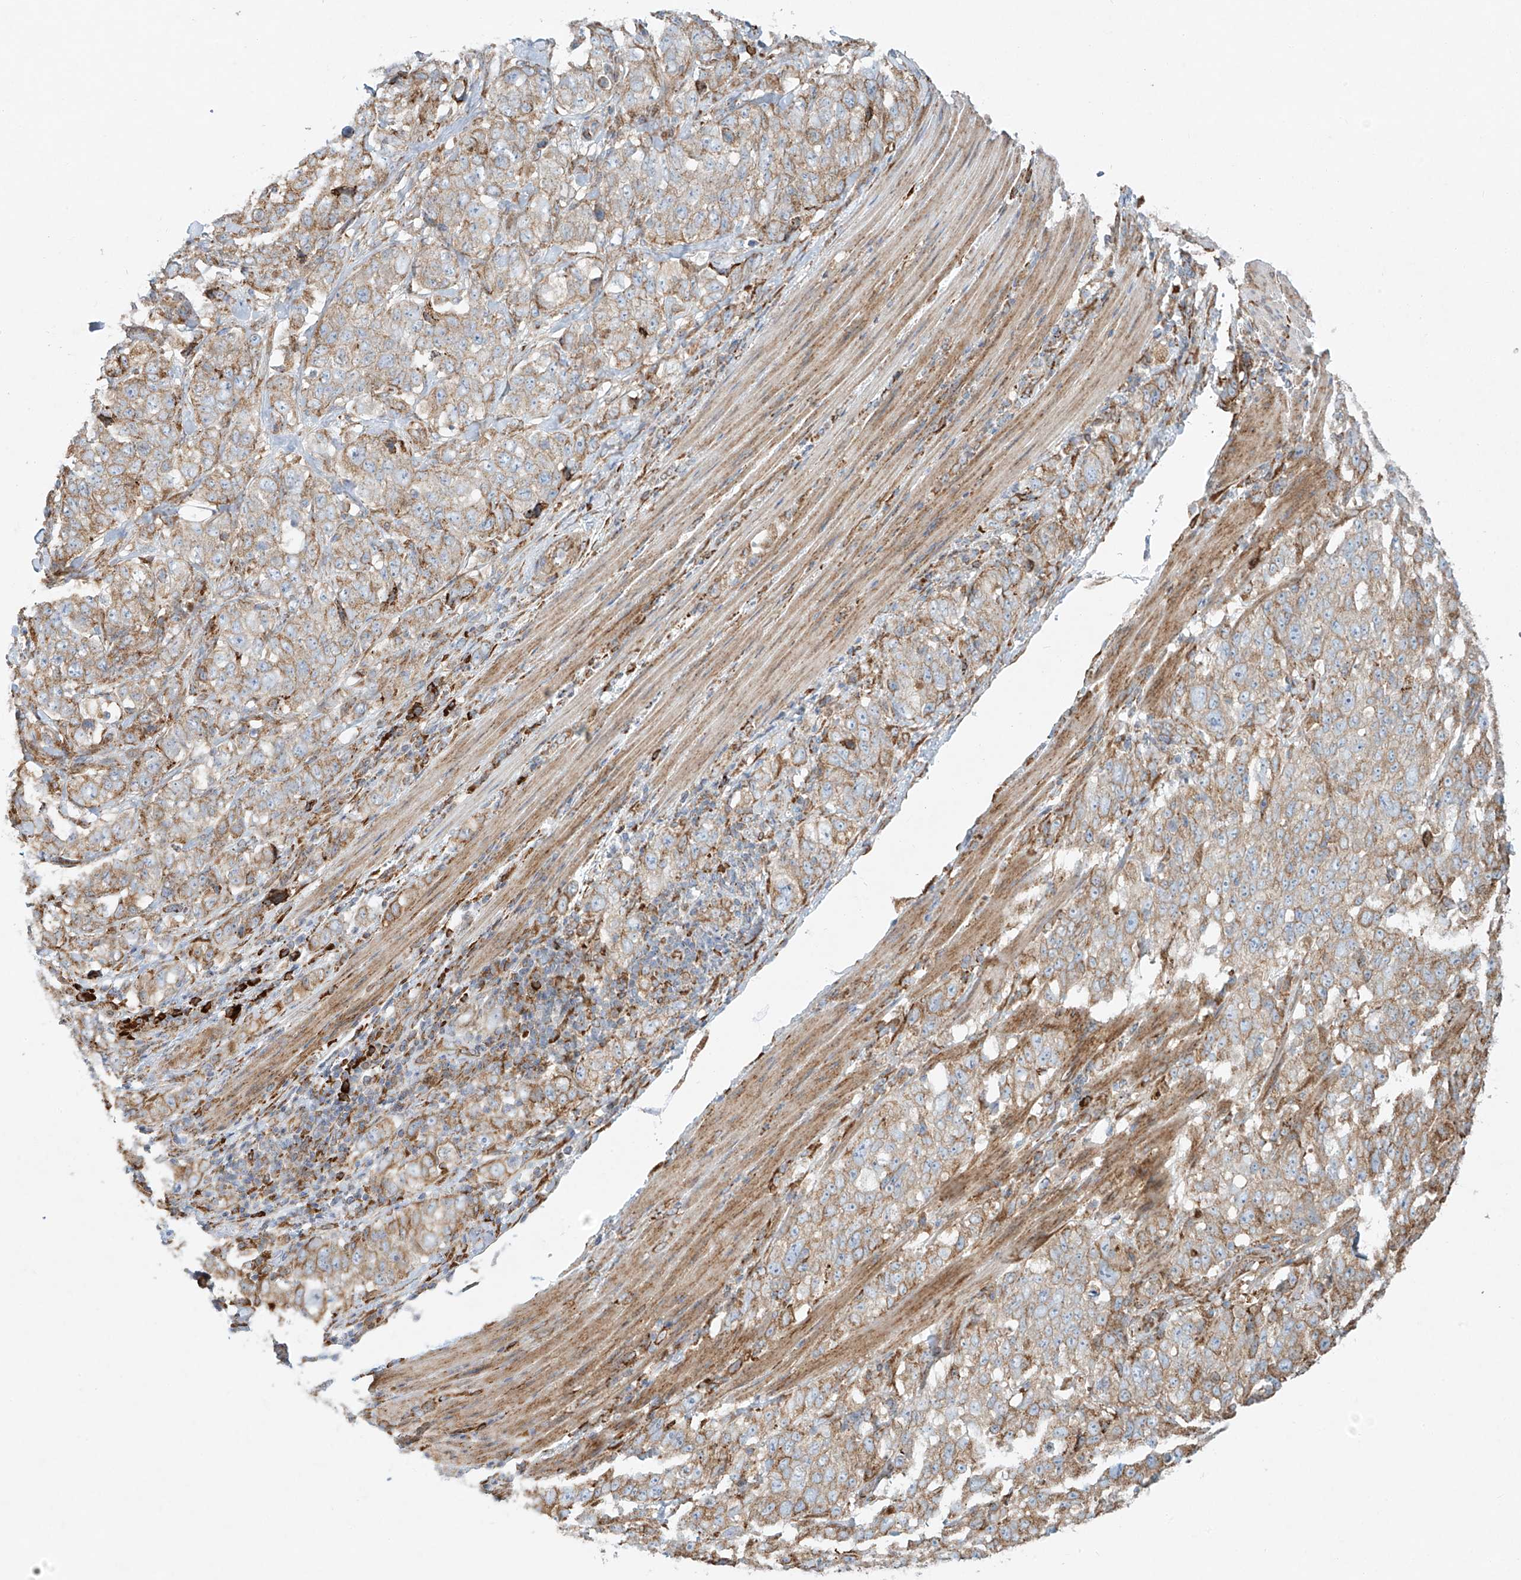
{"staining": {"intensity": "weak", "quantity": ">75%", "location": "cytoplasmic/membranous"}, "tissue": "stomach cancer", "cell_type": "Tumor cells", "image_type": "cancer", "snomed": [{"axis": "morphology", "description": "Adenocarcinoma, NOS"}, {"axis": "topography", "description": "Stomach"}], "caption": "A brown stain shows weak cytoplasmic/membranous positivity of a protein in adenocarcinoma (stomach) tumor cells.", "gene": "EIPR1", "patient": {"sex": "male", "age": 48}}